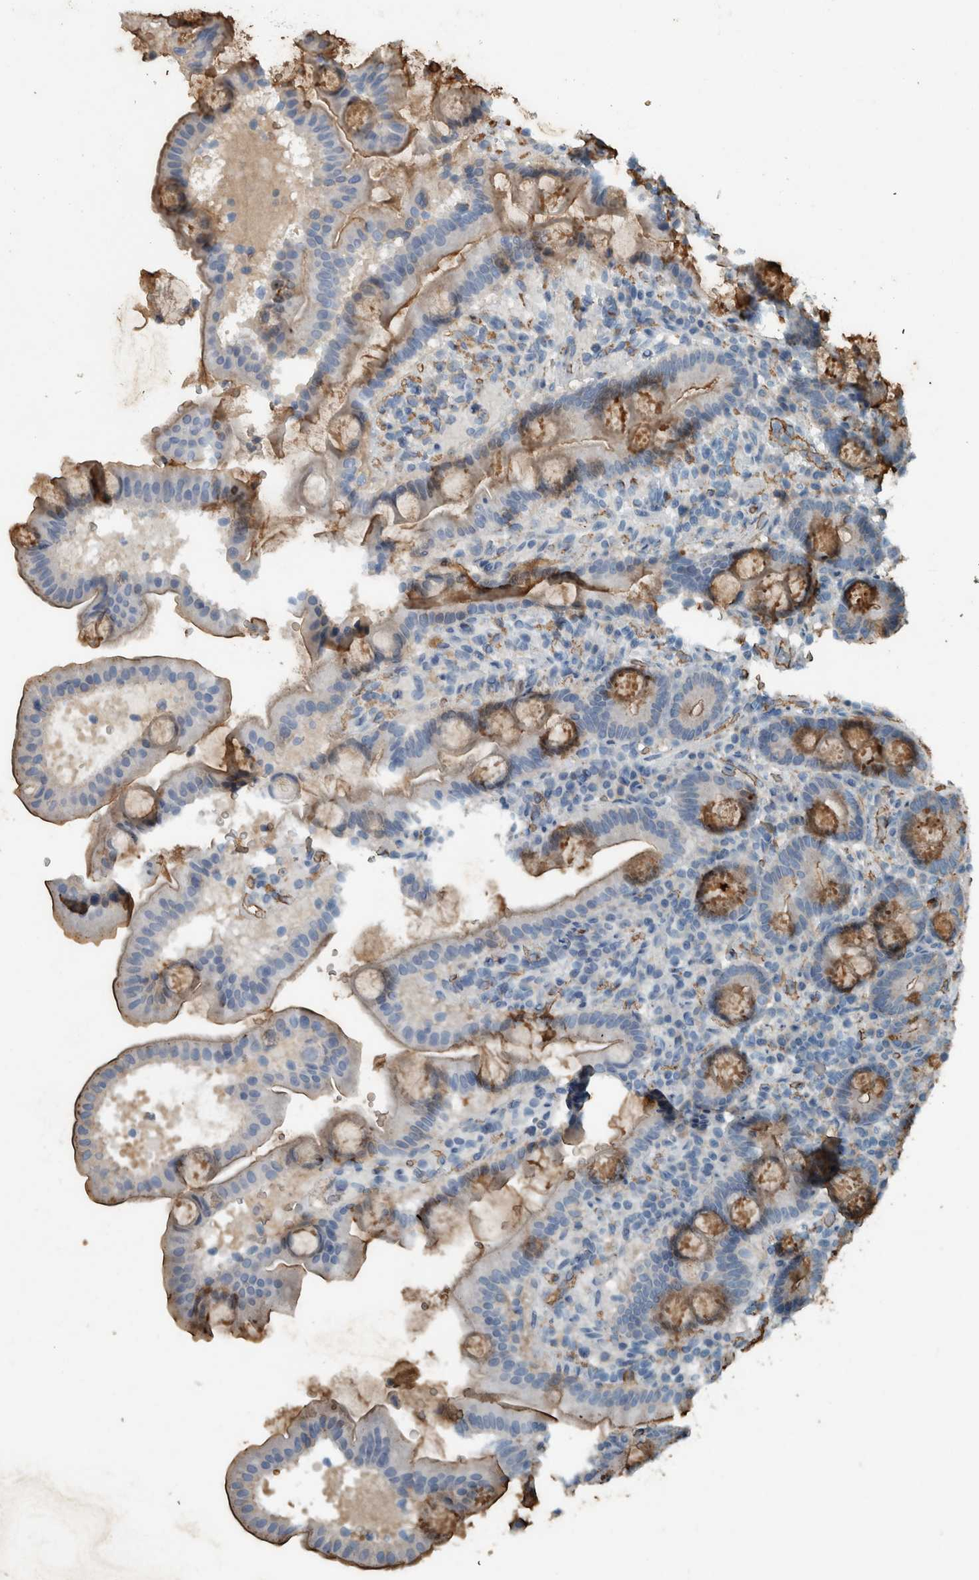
{"staining": {"intensity": "moderate", "quantity": ">75%", "location": "cytoplasmic/membranous"}, "tissue": "duodenum", "cell_type": "Glandular cells", "image_type": "normal", "snomed": [{"axis": "morphology", "description": "Normal tissue, NOS"}, {"axis": "topography", "description": "Duodenum"}], "caption": "Immunohistochemical staining of unremarkable human duodenum exhibits medium levels of moderate cytoplasmic/membranous expression in approximately >75% of glandular cells.", "gene": "LBP", "patient": {"sex": "male", "age": 54}}